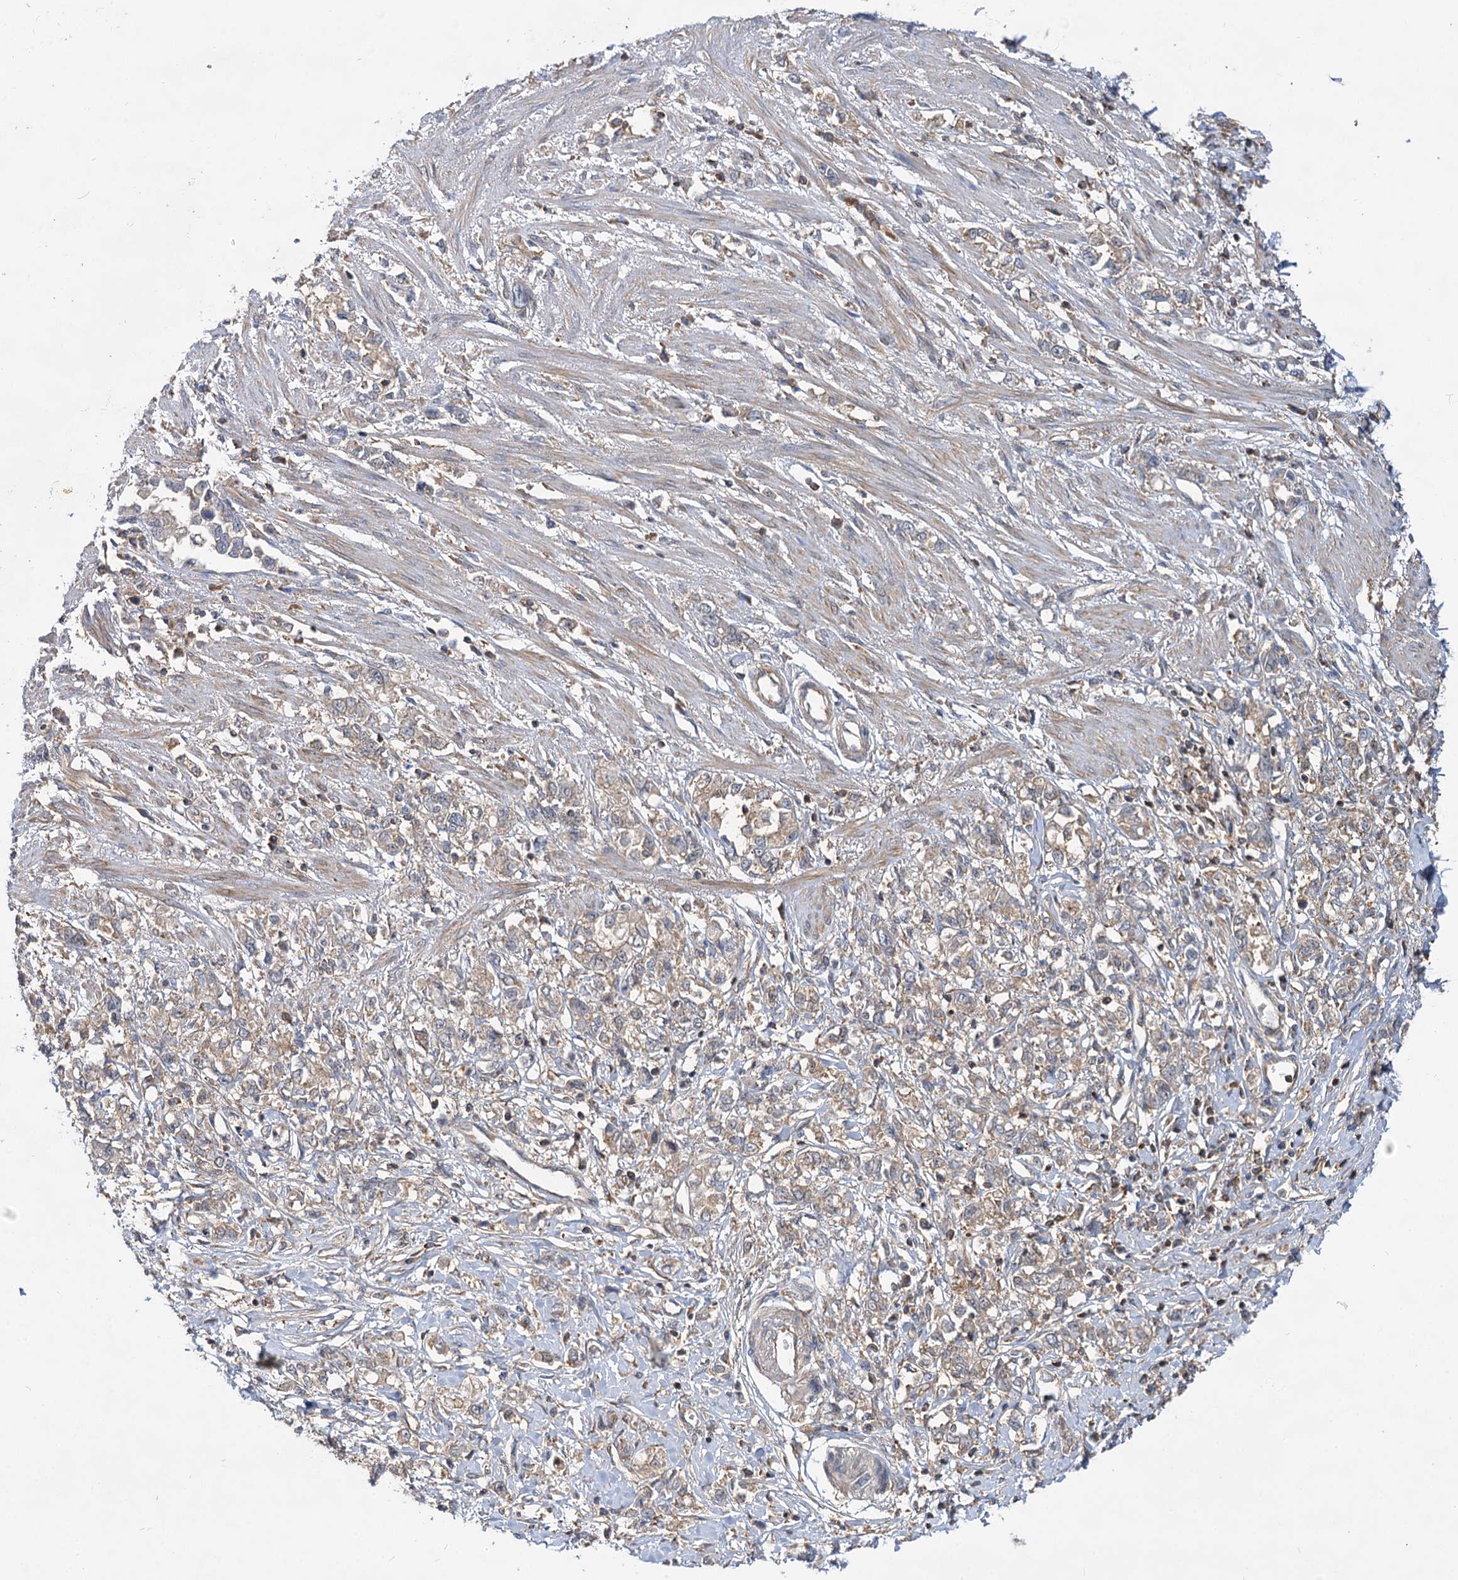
{"staining": {"intensity": "weak", "quantity": "<25%", "location": "cytoplasmic/membranous"}, "tissue": "stomach cancer", "cell_type": "Tumor cells", "image_type": "cancer", "snomed": [{"axis": "morphology", "description": "Adenocarcinoma, NOS"}, {"axis": "topography", "description": "Stomach"}], "caption": "Protein analysis of stomach cancer (adenocarcinoma) displays no significant expression in tumor cells.", "gene": "PACS1", "patient": {"sex": "female", "age": 76}}